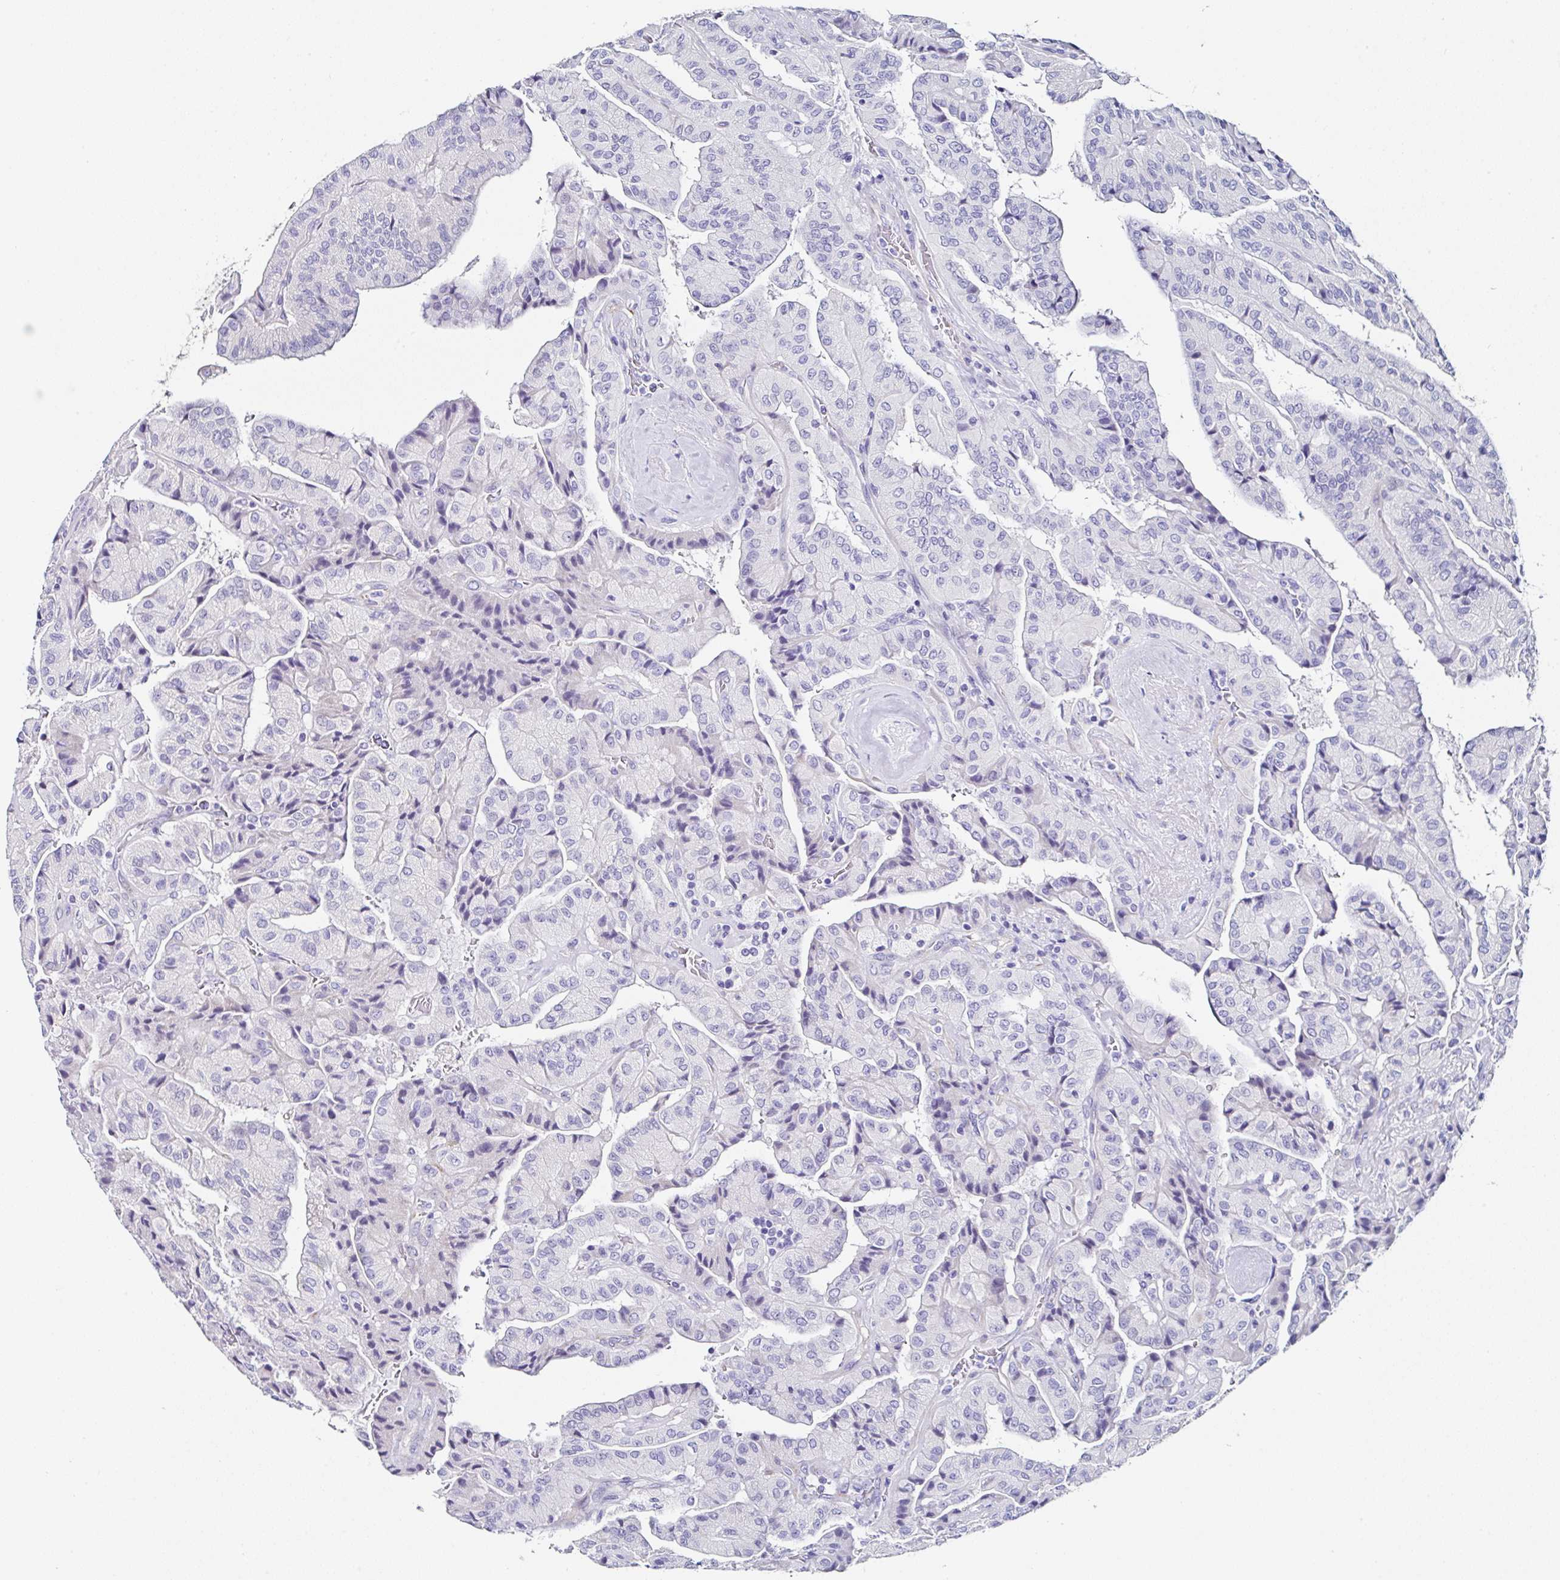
{"staining": {"intensity": "negative", "quantity": "none", "location": "none"}, "tissue": "thyroid cancer", "cell_type": "Tumor cells", "image_type": "cancer", "snomed": [{"axis": "morphology", "description": "Normal tissue, NOS"}, {"axis": "morphology", "description": "Papillary adenocarcinoma, NOS"}, {"axis": "topography", "description": "Thyroid gland"}], "caption": "The immunohistochemistry histopathology image has no significant positivity in tumor cells of thyroid papillary adenocarcinoma tissue.", "gene": "TMPRSS11E", "patient": {"sex": "female", "age": 59}}